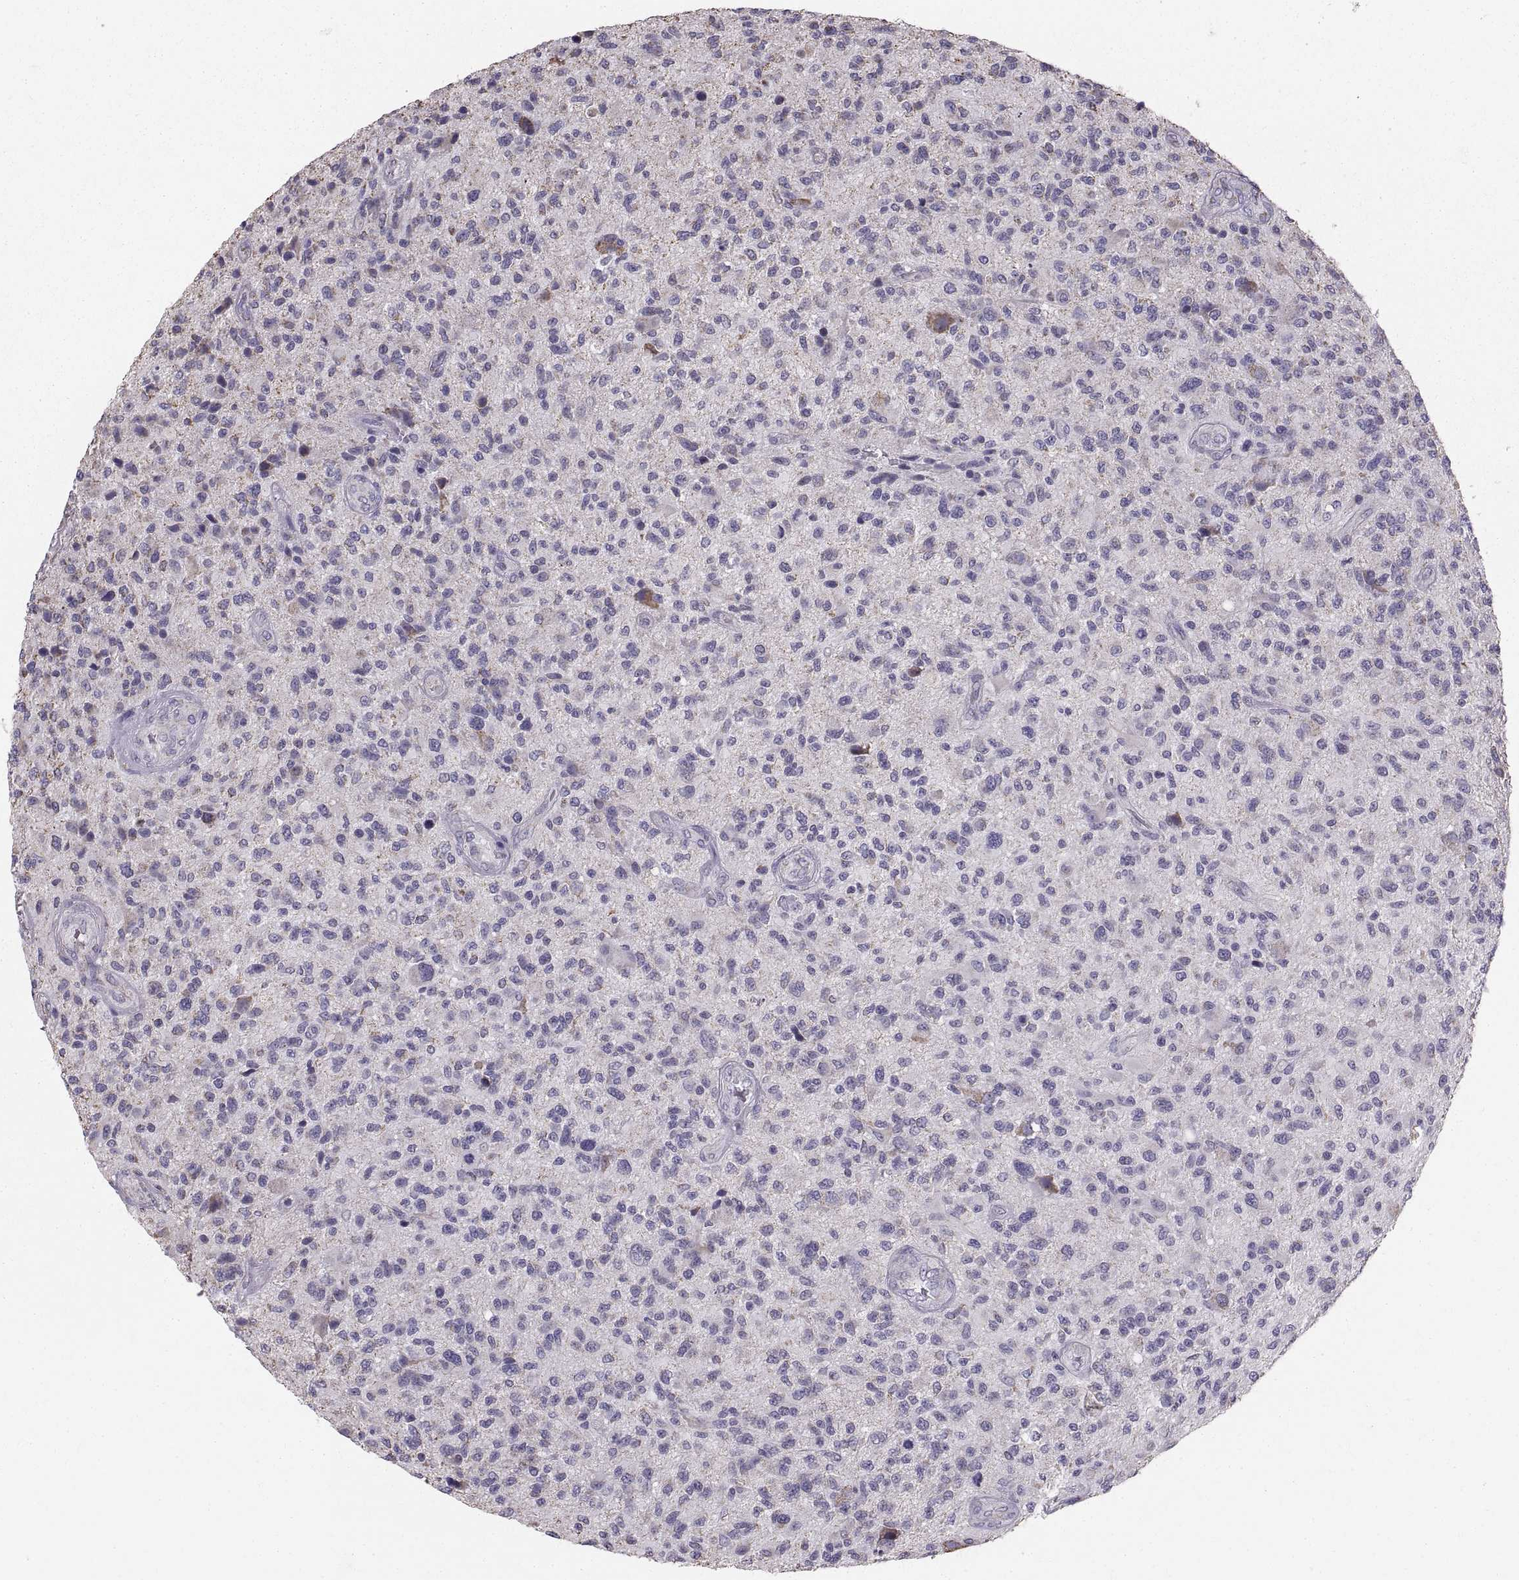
{"staining": {"intensity": "negative", "quantity": "none", "location": "none"}, "tissue": "glioma", "cell_type": "Tumor cells", "image_type": "cancer", "snomed": [{"axis": "morphology", "description": "Glioma, malignant, High grade"}, {"axis": "topography", "description": "Brain"}], "caption": "Tumor cells show no significant protein positivity in malignant high-grade glioma.", "gene": "STMND1", "patient": {"sex": "male", "age": 47}}